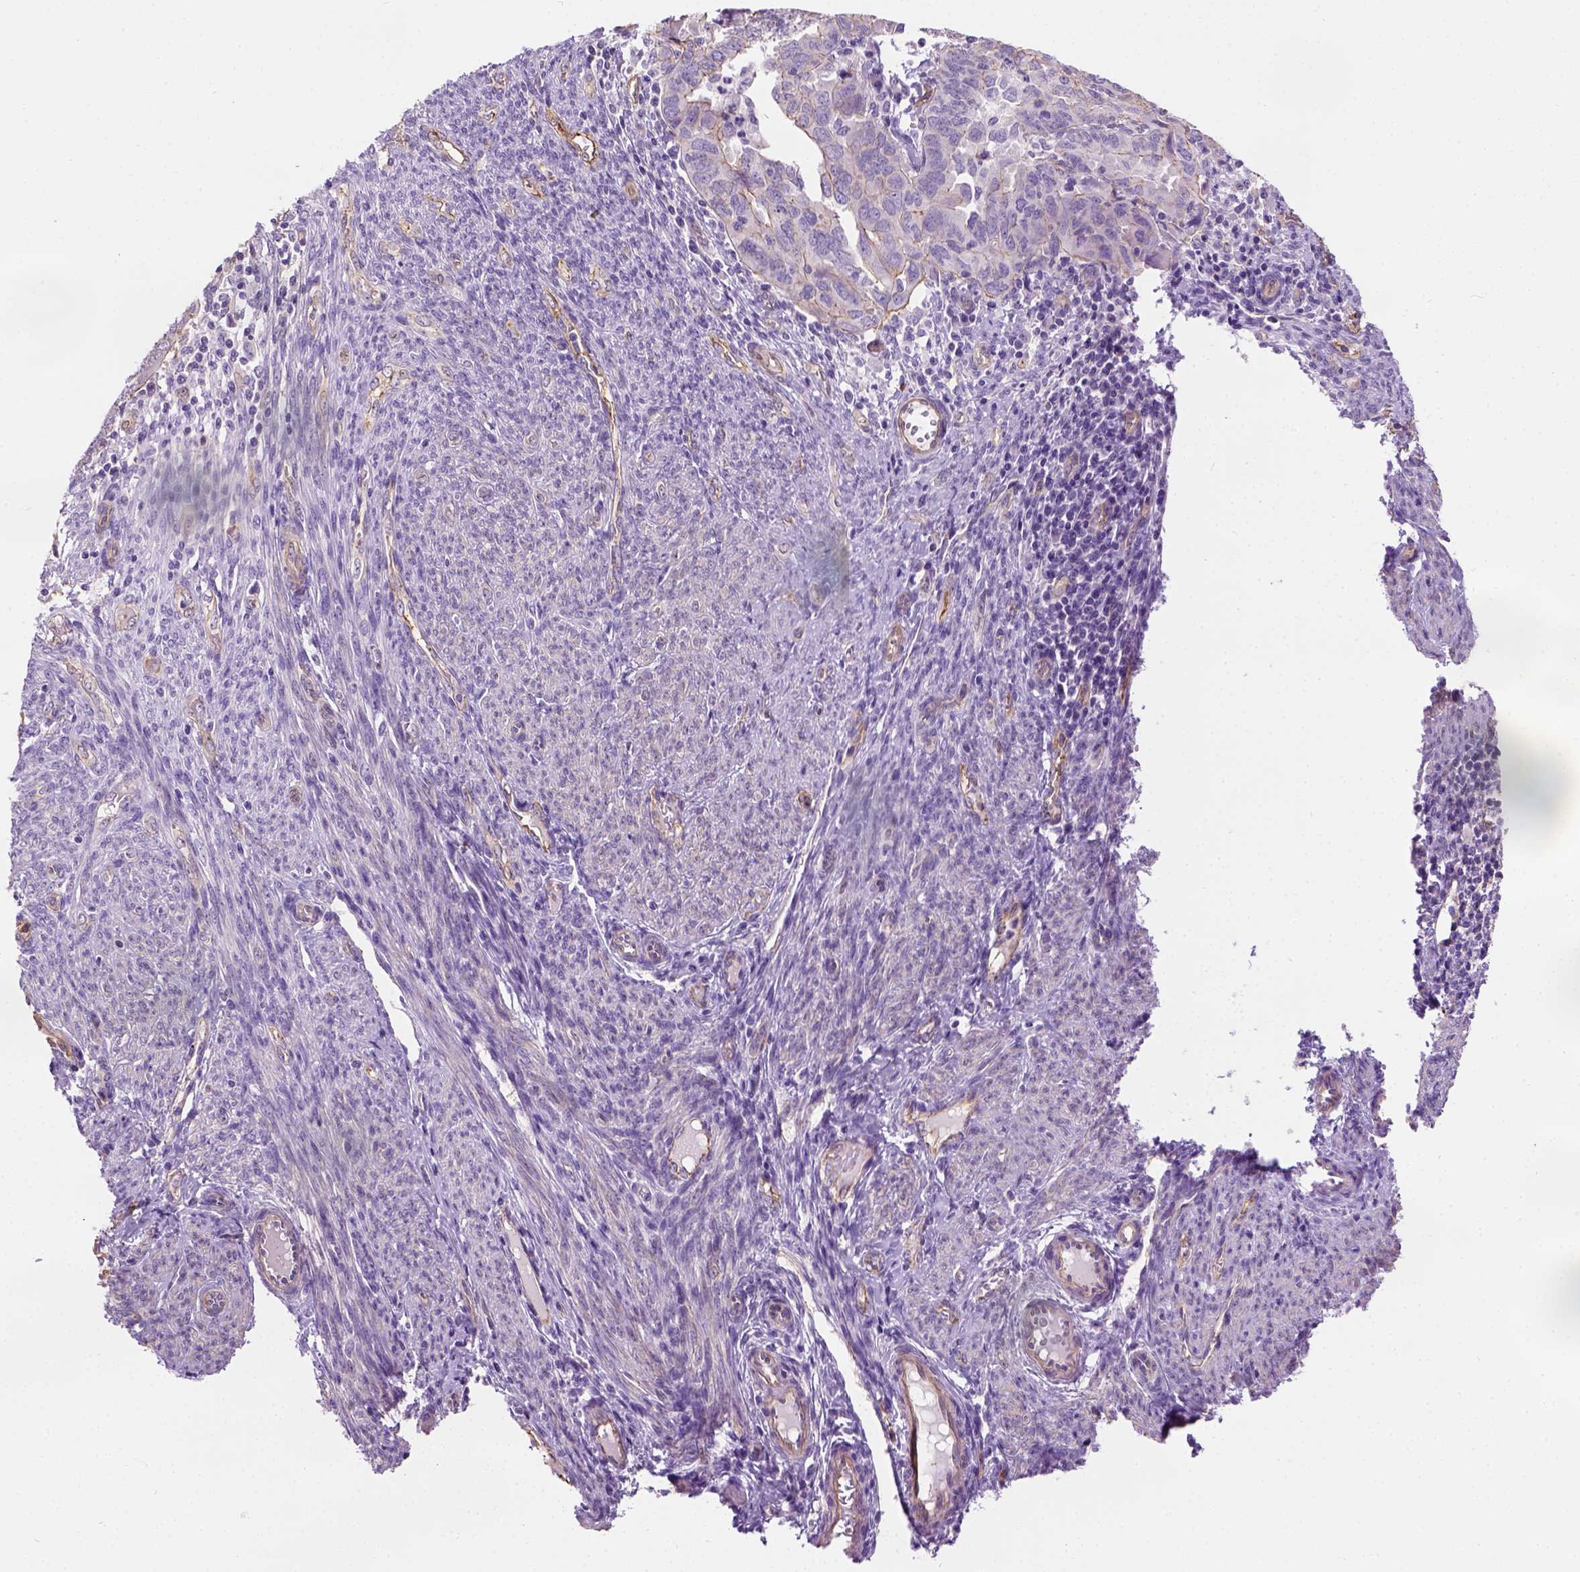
{"staining": {"intensity": "moderate", "quantity": "<25%", "location": "cytoplasmic/membranous"}, "tissue": "endometrial cancer", "cell_type": "Tumor cells", "image_type": "cancer", "snomed": [{"axis": "morphology", "description": "Adenocarcinoma, NOS"}, {"axis": "topography", "description": "Endometrium"}], "caption": "A photomicrograph showing moderate cytoplasmic/membranous positivity in about <25% of tumor cells in endometrial cancer (adenocarcinoma), as visualized by brown immunohistochemical staining.", "gene": "PHF7", "patient": {"sex": "female", "age": 79}}